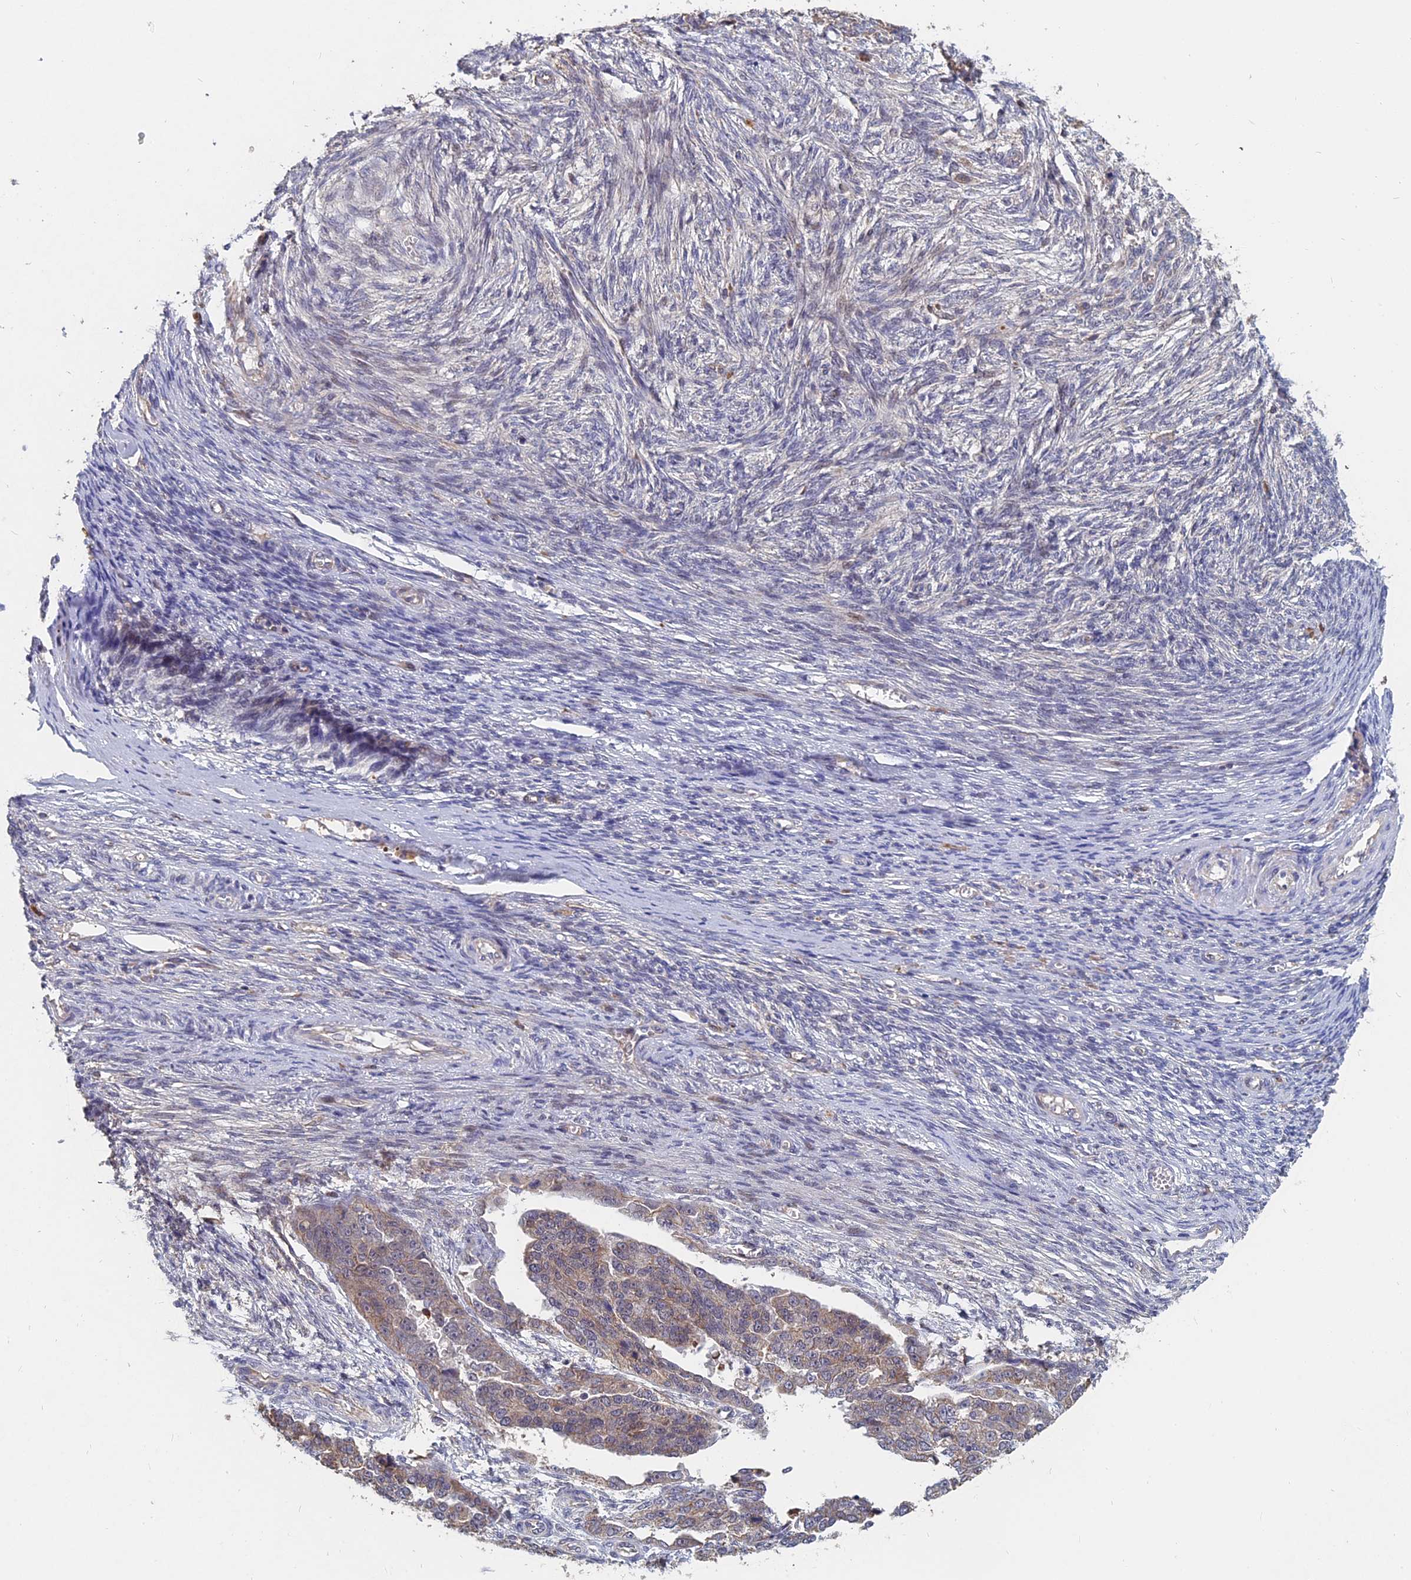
{"staining": {"intensity": "weak", "quantity": "<25%", "location": "cytoplasmic/membranous"}, "tissue": "ovarian cancer", "cell_type": "Tumor cells", "image_type": "cancer", "snomed": [{"axis": "morphology", "description": "Cystadenocarcinoma, serous, NOS"}, {"axis": "topography", "description": "Ovary"}], "caption": "Ovarian serous cystadenocarcinoma was stained to show a protein in brown. There is no significant staining in tumor cells. (DAB immunohistochemistry (IHC) with hematoxylin counter stain).", "gene": "SLC33A1", "patient": {"sex": "female", "age": 44}}